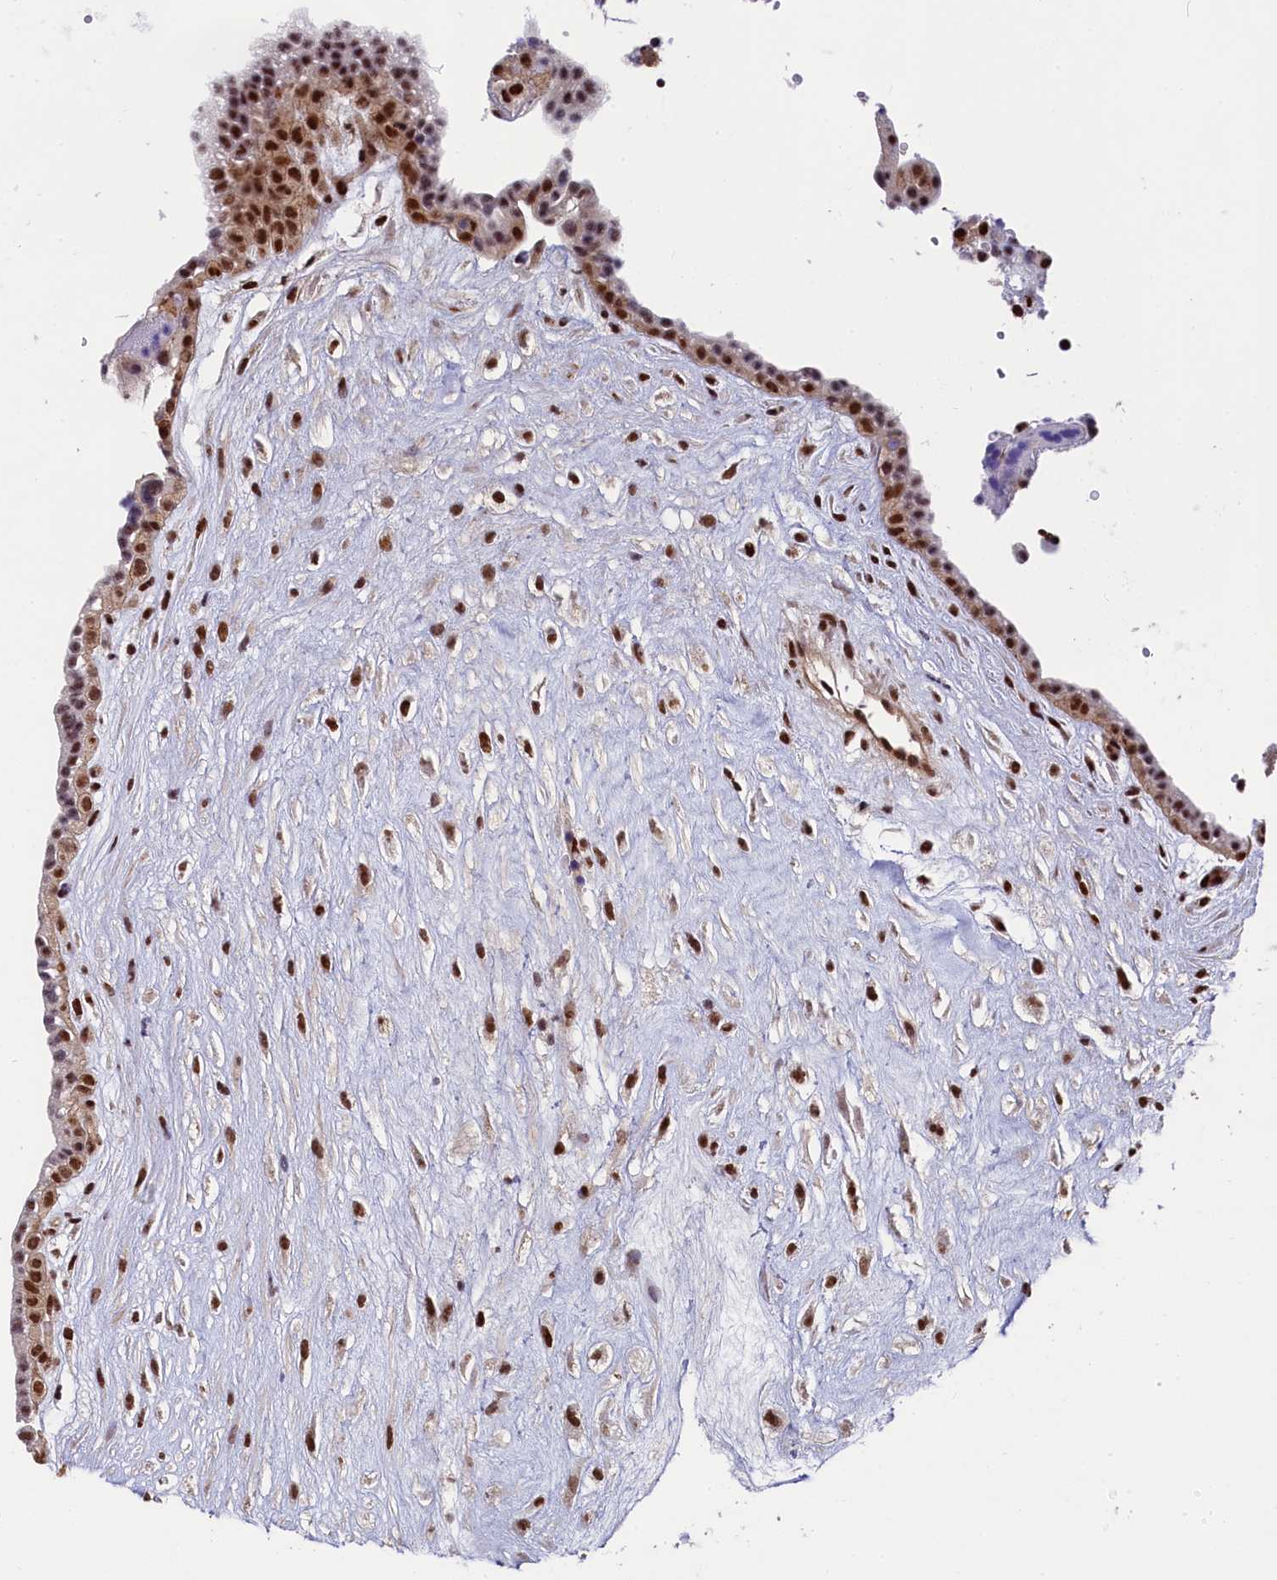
{"staining": {"intensity": "strong", "quantity": ">75%", "location": "nuclear"}, "tissue": "placenta", "cell_type": "Decidual cells", "image_type": "normal", "snomed": [{"axis": "morphology", "description": "Normal tissue, NOS"}, {"axis": "topography", "description": "Placenta"}], "caption": "Protein analysis of benign placenta exhibits strong nuclear staining in approximately >75% of decidual cells.", "gene": "ADIG", "patient": {"sex": "female", "age": 18}}